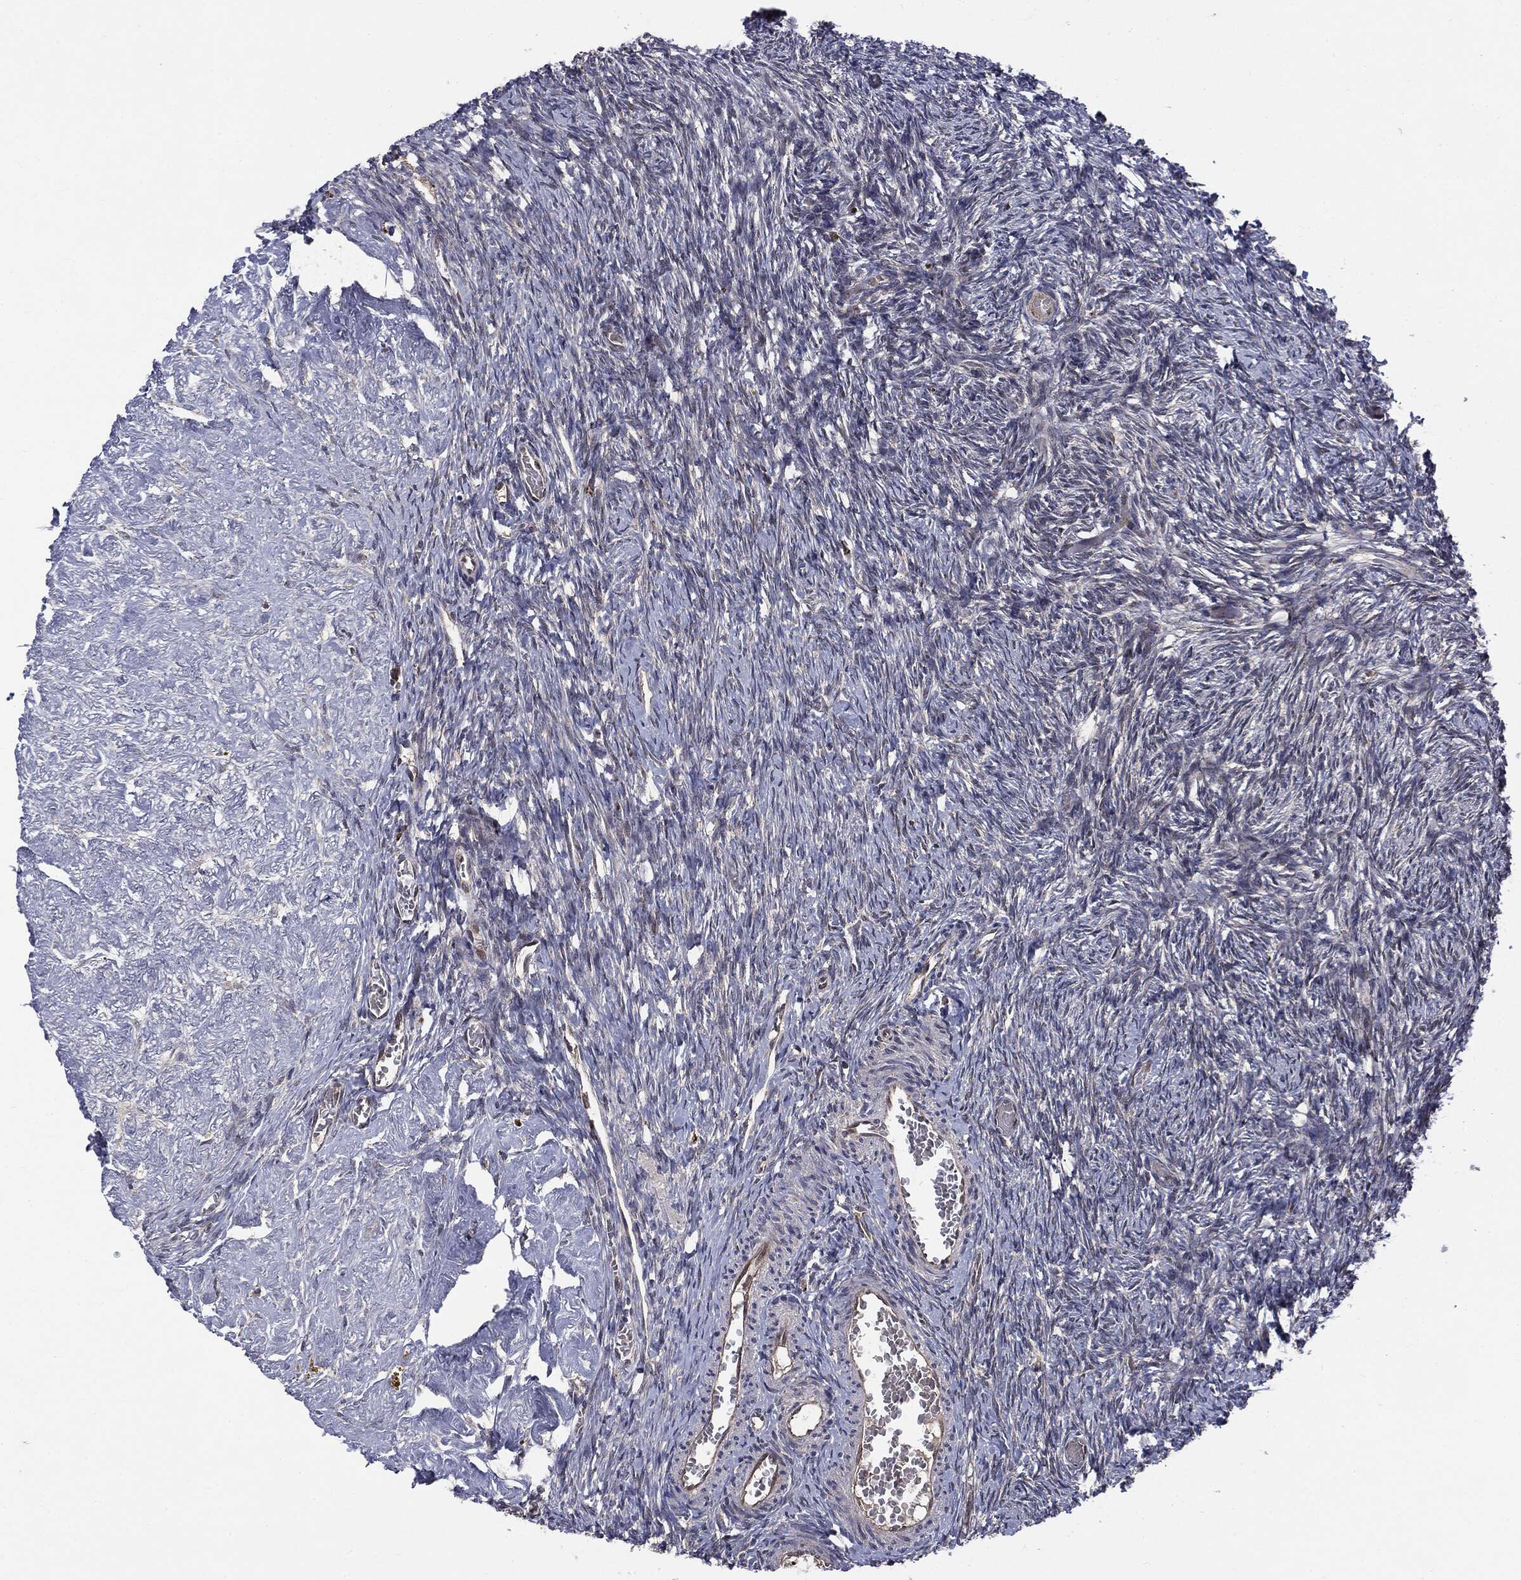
{"staining": {"intensity": "strong", "quantity": "25%-75%", "location": "cytoplasmic/membranous,nuclear"}, "tissue": "ovary", "cell_type": "Follicle cells", "image_type": "normal", "snomed": [{"axis": "morphology", "description": "Normal tissue, NOS"}, {"axis": "topography", "description": "Ovary"}], "caption": "A high-resolution image shows immunohistochemistry (IHC) staining of normal ovary, which reveals strong cytoplasmic/membranous,nuclear staining in approximately 25%-75% of follicle cells.", "gene": "PTPA", "patient": {"sex": "female", "age": 39}}